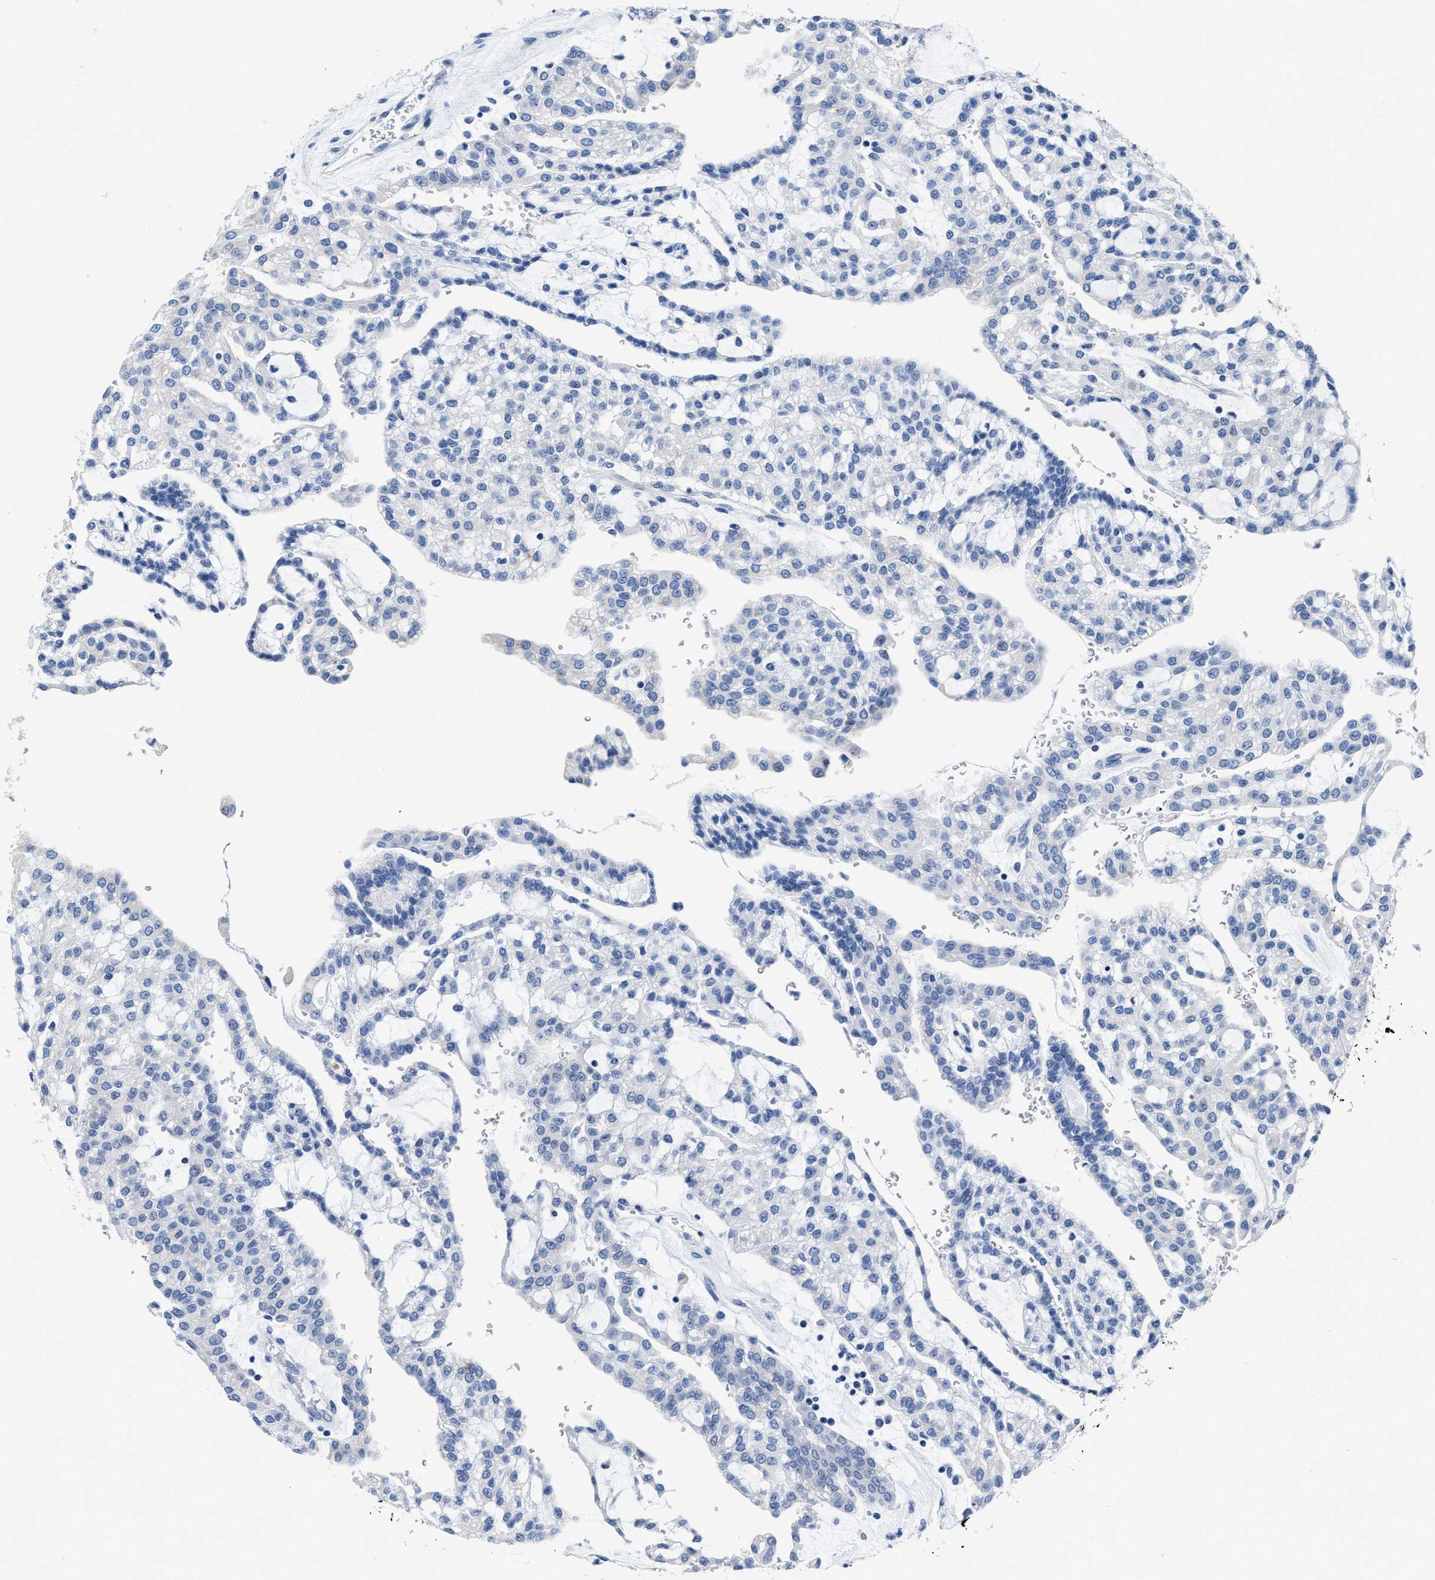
{"staining": {"intensity": "negative", "quantity": "none", "location": "none"}, "tissue": "renal cancer", "cell_type": "Tumor cells", "image_type": "cancer", "snomed": [{"axis": "morphology", "description": "Adenocarcinoma, NOS"}, {"axis": "topography", "description": "Kidney"}], "caption": "Immunohistochemistry histopathology image of neoplastic tissue: human renal adenocarcinoma stained with DAB demonstrates no significant protein expression in tumor cells.", "gene": "HOOK1", "patient": {"sex": "male", "age": 63}}